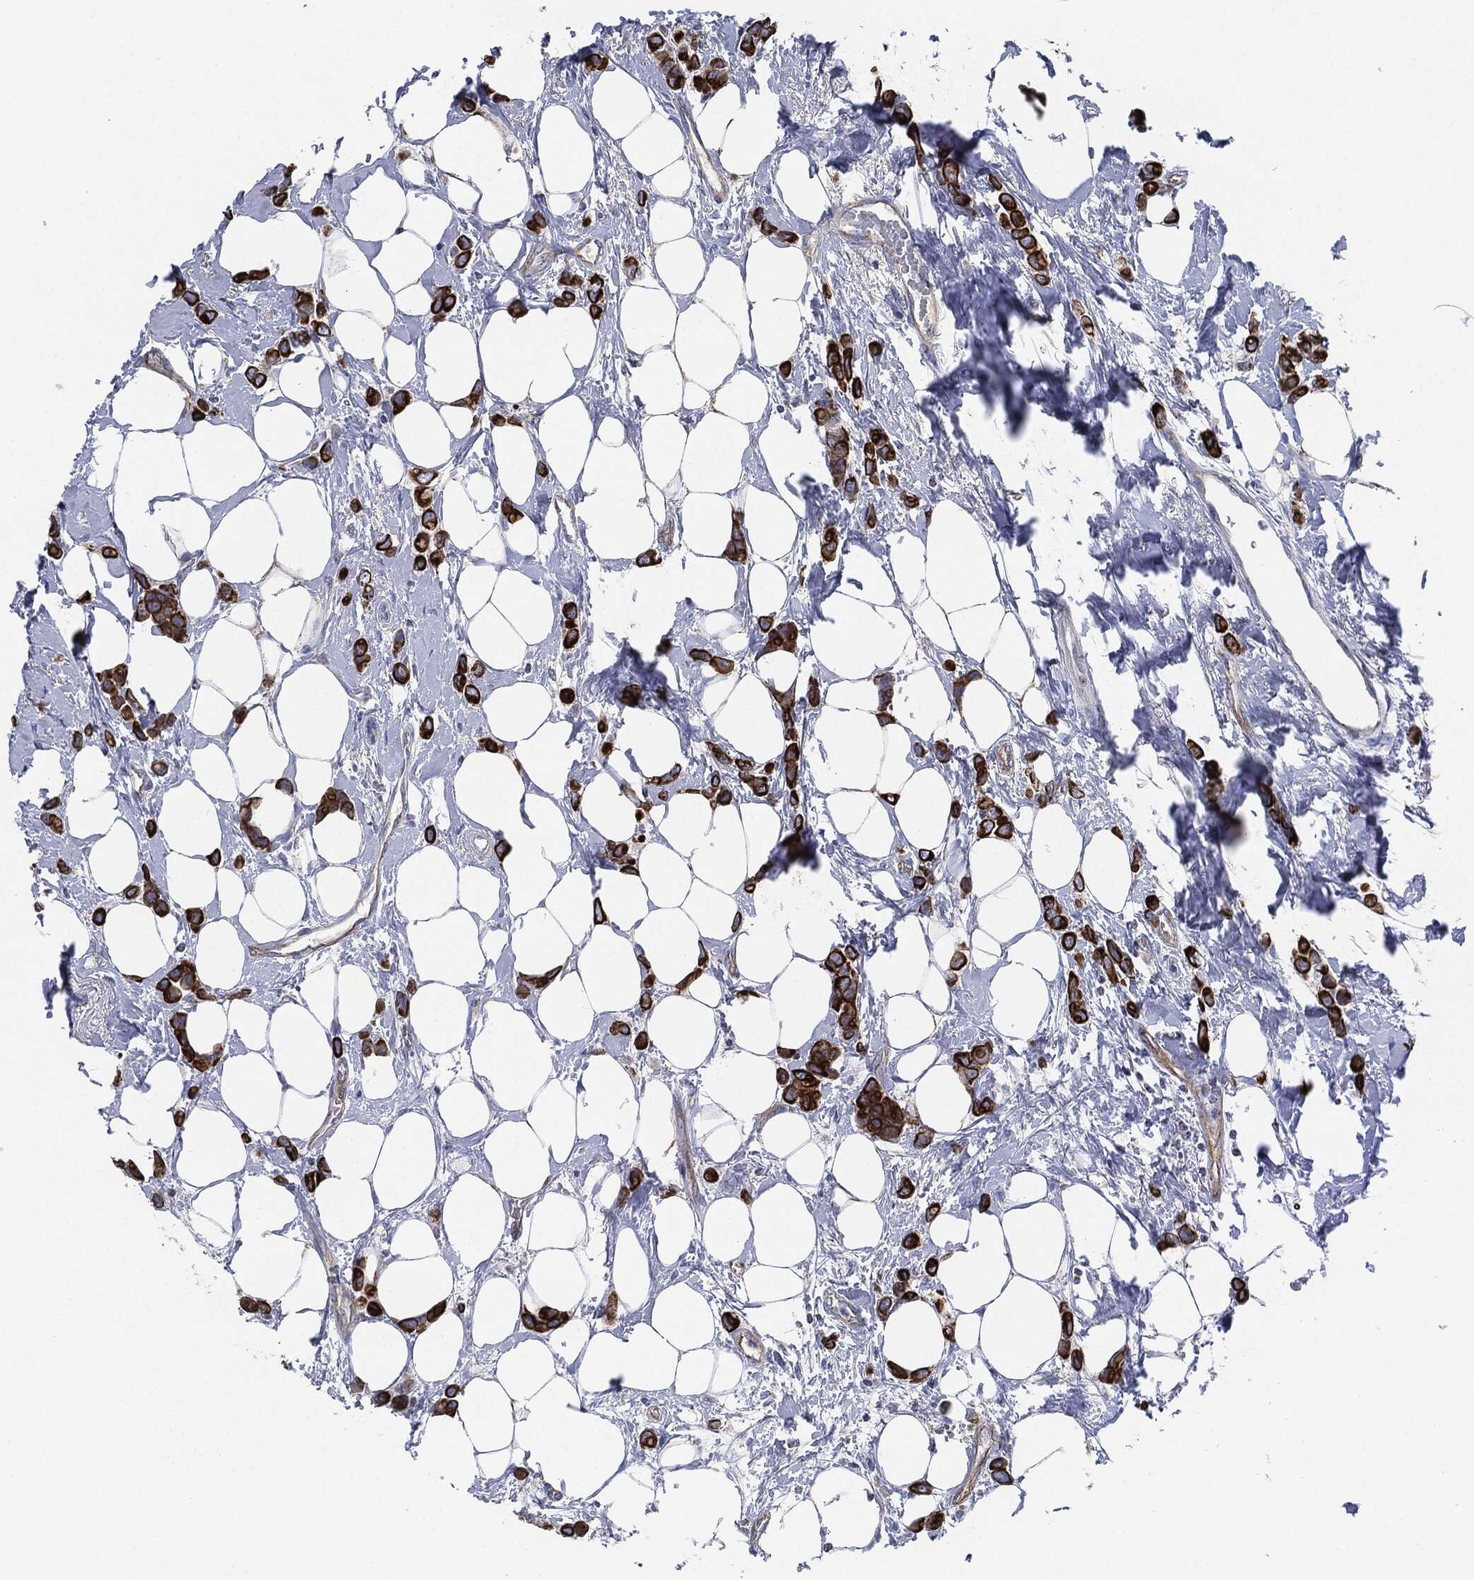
{"staining": {"intensity": "strong", "quantity": ">75%", "location": "cytoplasmic/membranous"}, "tissue": "breast cancer", "cell_type": "Tumor cells", "image_type": "cancer", "snomed": [{"axis": "morphology", "description": "Lobular carcinoma"}, {"axis": "topography", "description": "Breast"}], "caption": "This micrograph demonstrates immunohistochemistry staining of human breast cancer (lobular carcinoma), with high strong cytoplasmic/membranous expression in about >75% of tumor cells.", "gene": "SHROOM2", "patient": {"sex": "female", "age": 66}}